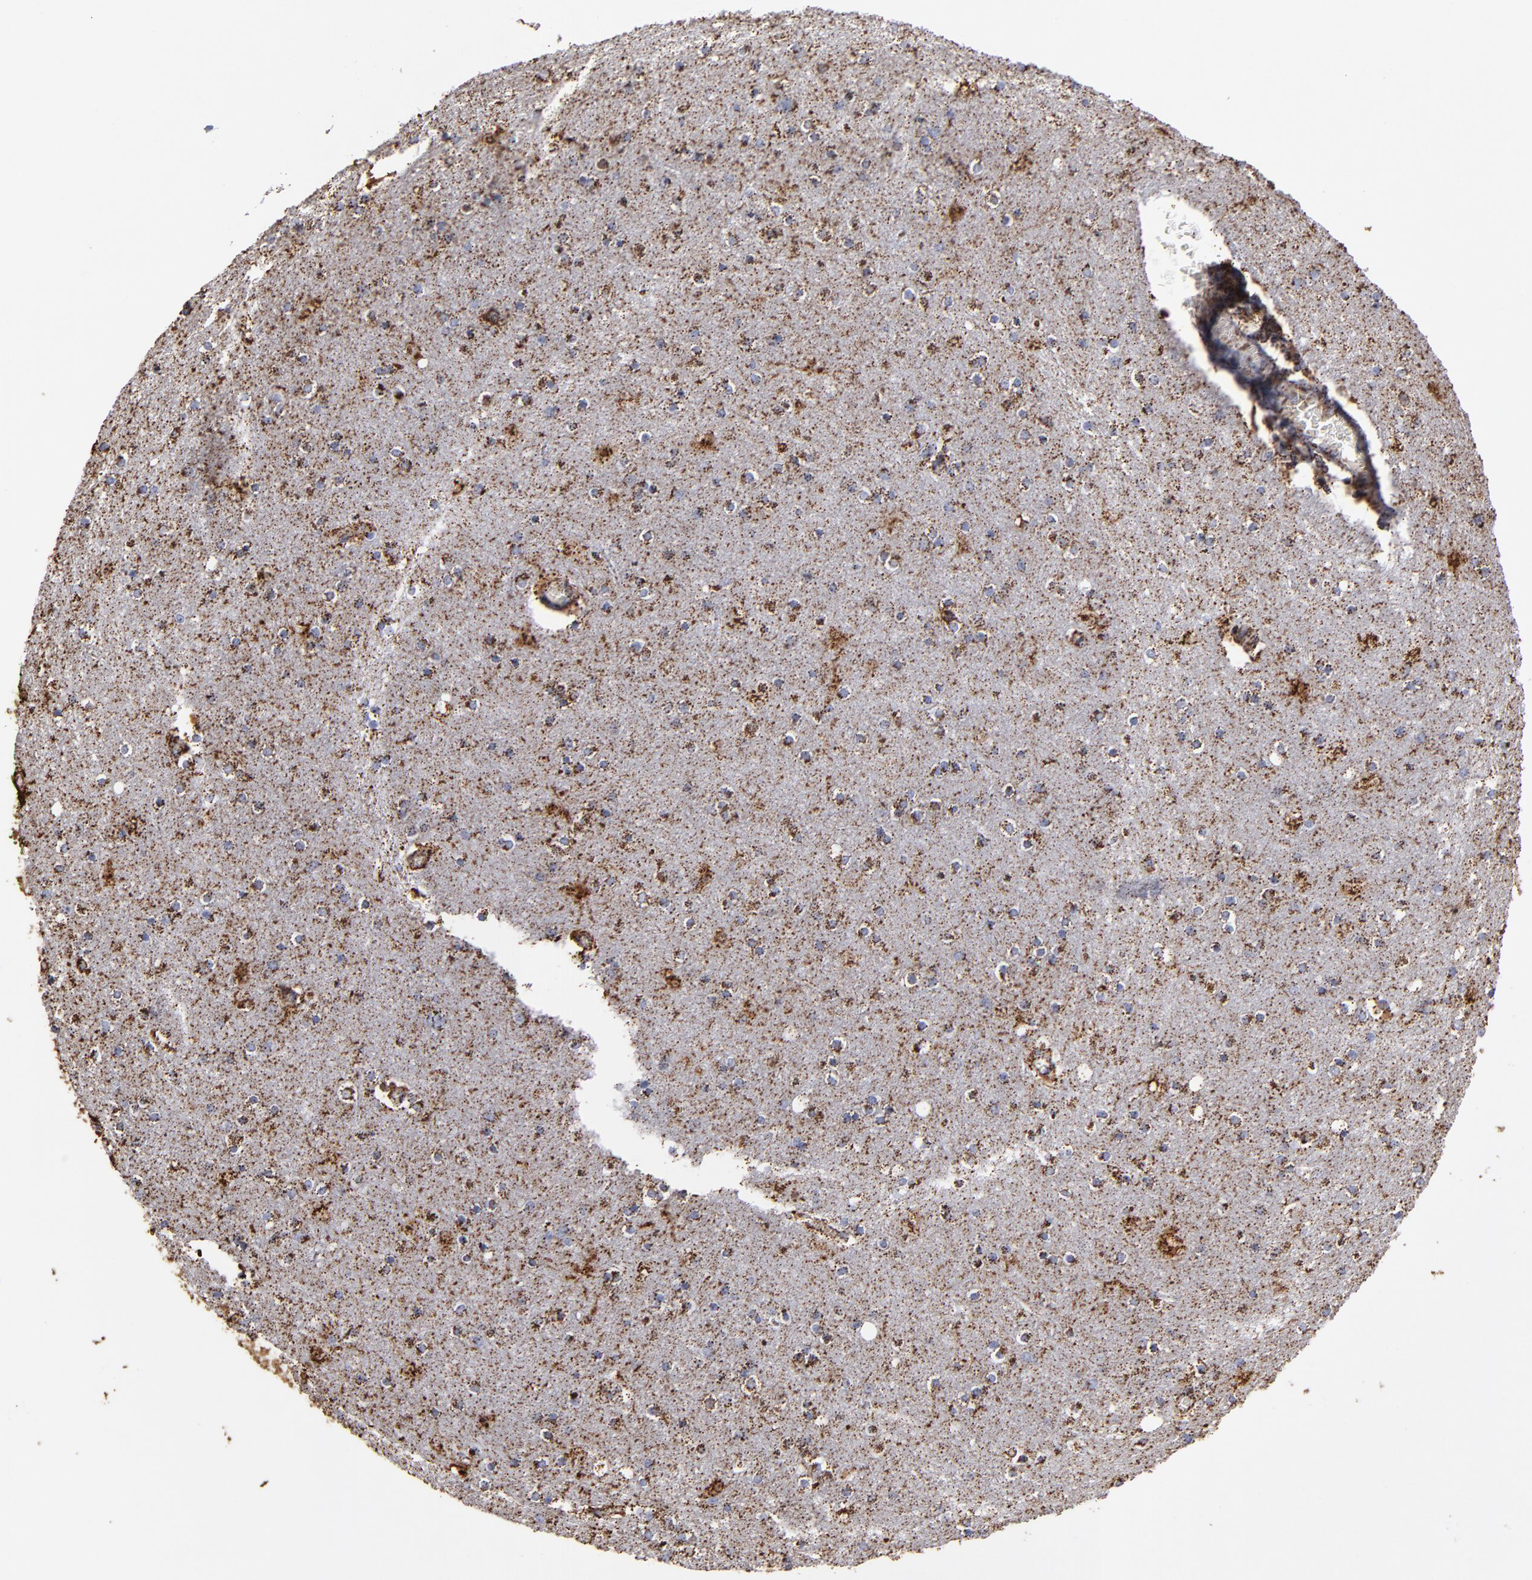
{"staining": {"intensity": "moderate", "quantity": "25%-75%", "location": "cytoplasmic/membranous"}, "tissue": "cerebral cortex", "cell_type": "Endothelial cells", "image_type": "normal", "snomed": [{"axis": "morphology", "description": "Normal tissue, NOS"}, {"axis": "topography", "description": "Cerebral cortex"}], "caption": "The histopathology image demonstrates staining of normal cerebral cortex, revealing moderate cytoplasmic/membranous protein positivity (brown color) within endothelial cells.", "gene": "SOD2", "patient": {"sex": "female", "age": 54}}